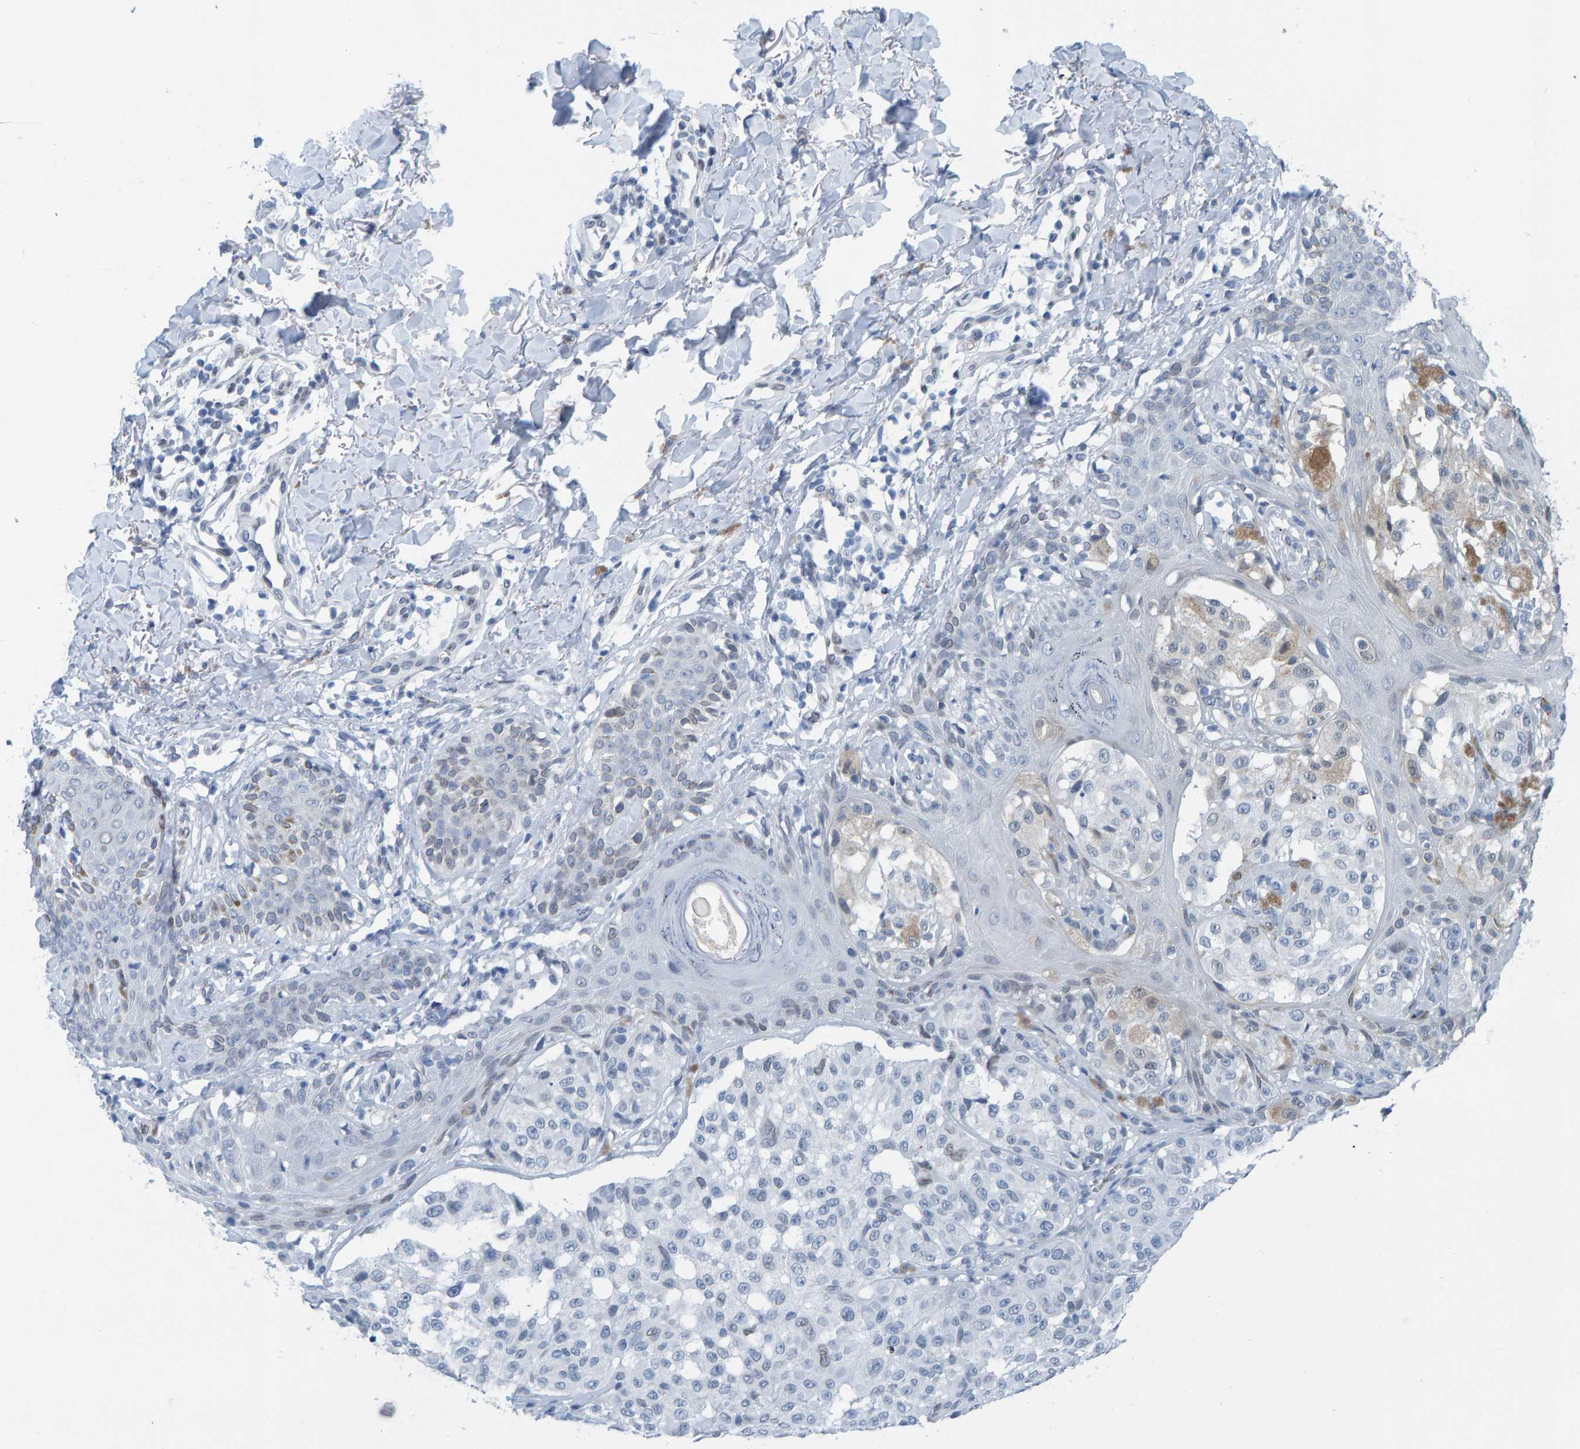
{"staining": {"intensity": "negative", "quantity": "none", "location": "none"}, "tissue": "melanoma", "cell_type": "Tumor cells", "image_type": "cancer", "snomed": [{"axis": "morphology", "description": "Malignant melanoma, NOS"}, {"axis": "topography", "description": "Skin"}], "caption": "High magnification brightfield microscopy of melanoma stained with DAB (brown) and counterstained with hematoxylin (blue): tumor cells show no significant staining.", "gene": "LMNB2", "patient": {"sex": "female", "age": 46}}